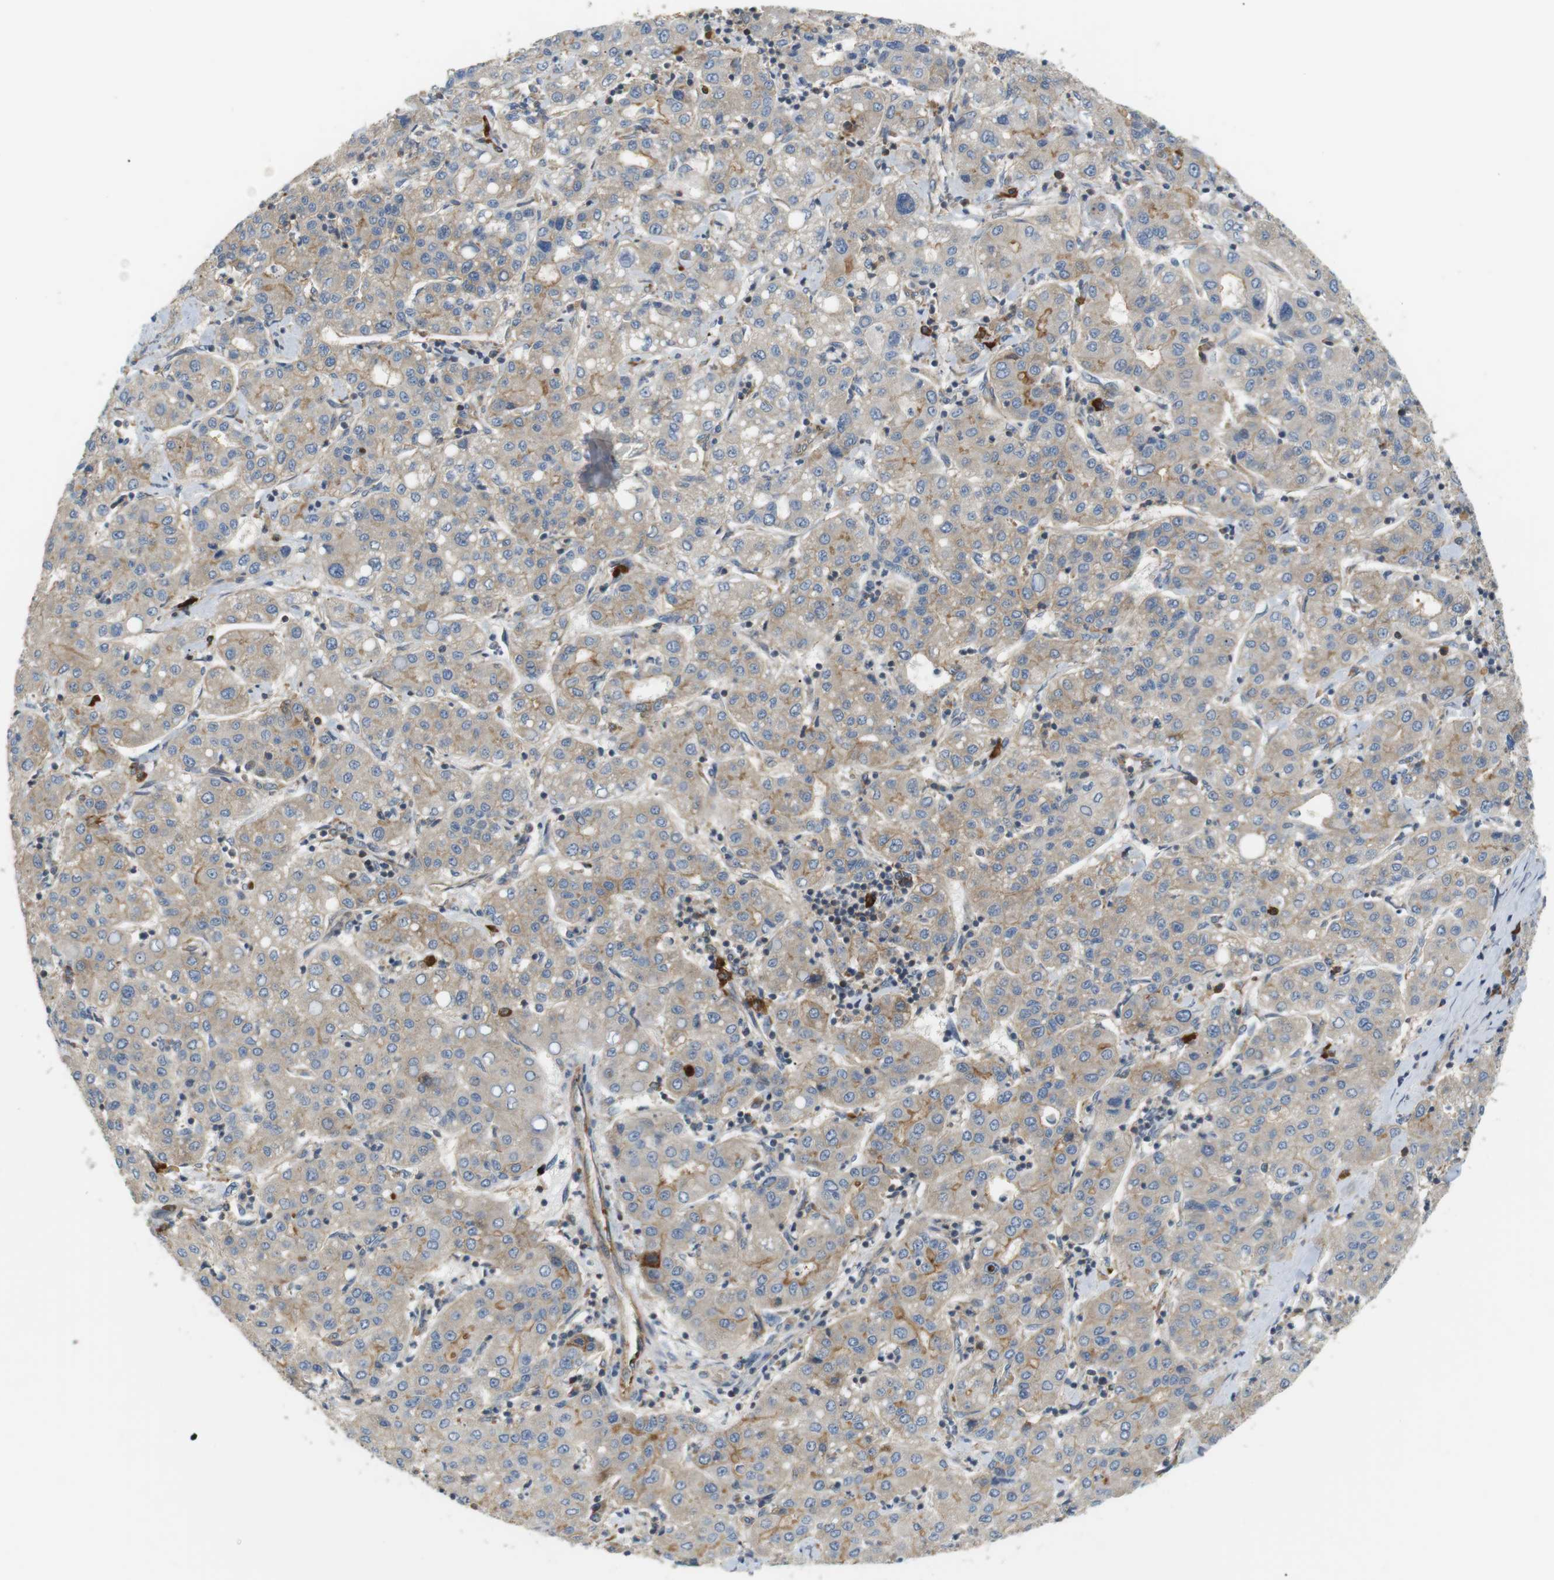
{"staining": {"intensity": "weak", "quantity": ">75%", "location": "cytoplasmic/membranous"}, "tissue": "liver cancer", "cell_type": "Tumor cells", "image_type": "cancer", "snomed": [{"axis": "morphology", "description": "Carcinoma, Hepatocellular, NOS"}, {"axis": "topography", "description": "Liver"}], "caption": "Liver hepatocellular carcinoma tissue exhibits weak cytoplasmic/membranous staining in about >75% of tumor cells, visualized by immunohistochemistry. (Stains: DAB in brown, nuclei in blue, Microscopy: brightfield microscopy at high magnification).", "gene": "TMEM200A", "patient": {"sex": "male", "age": 65}}